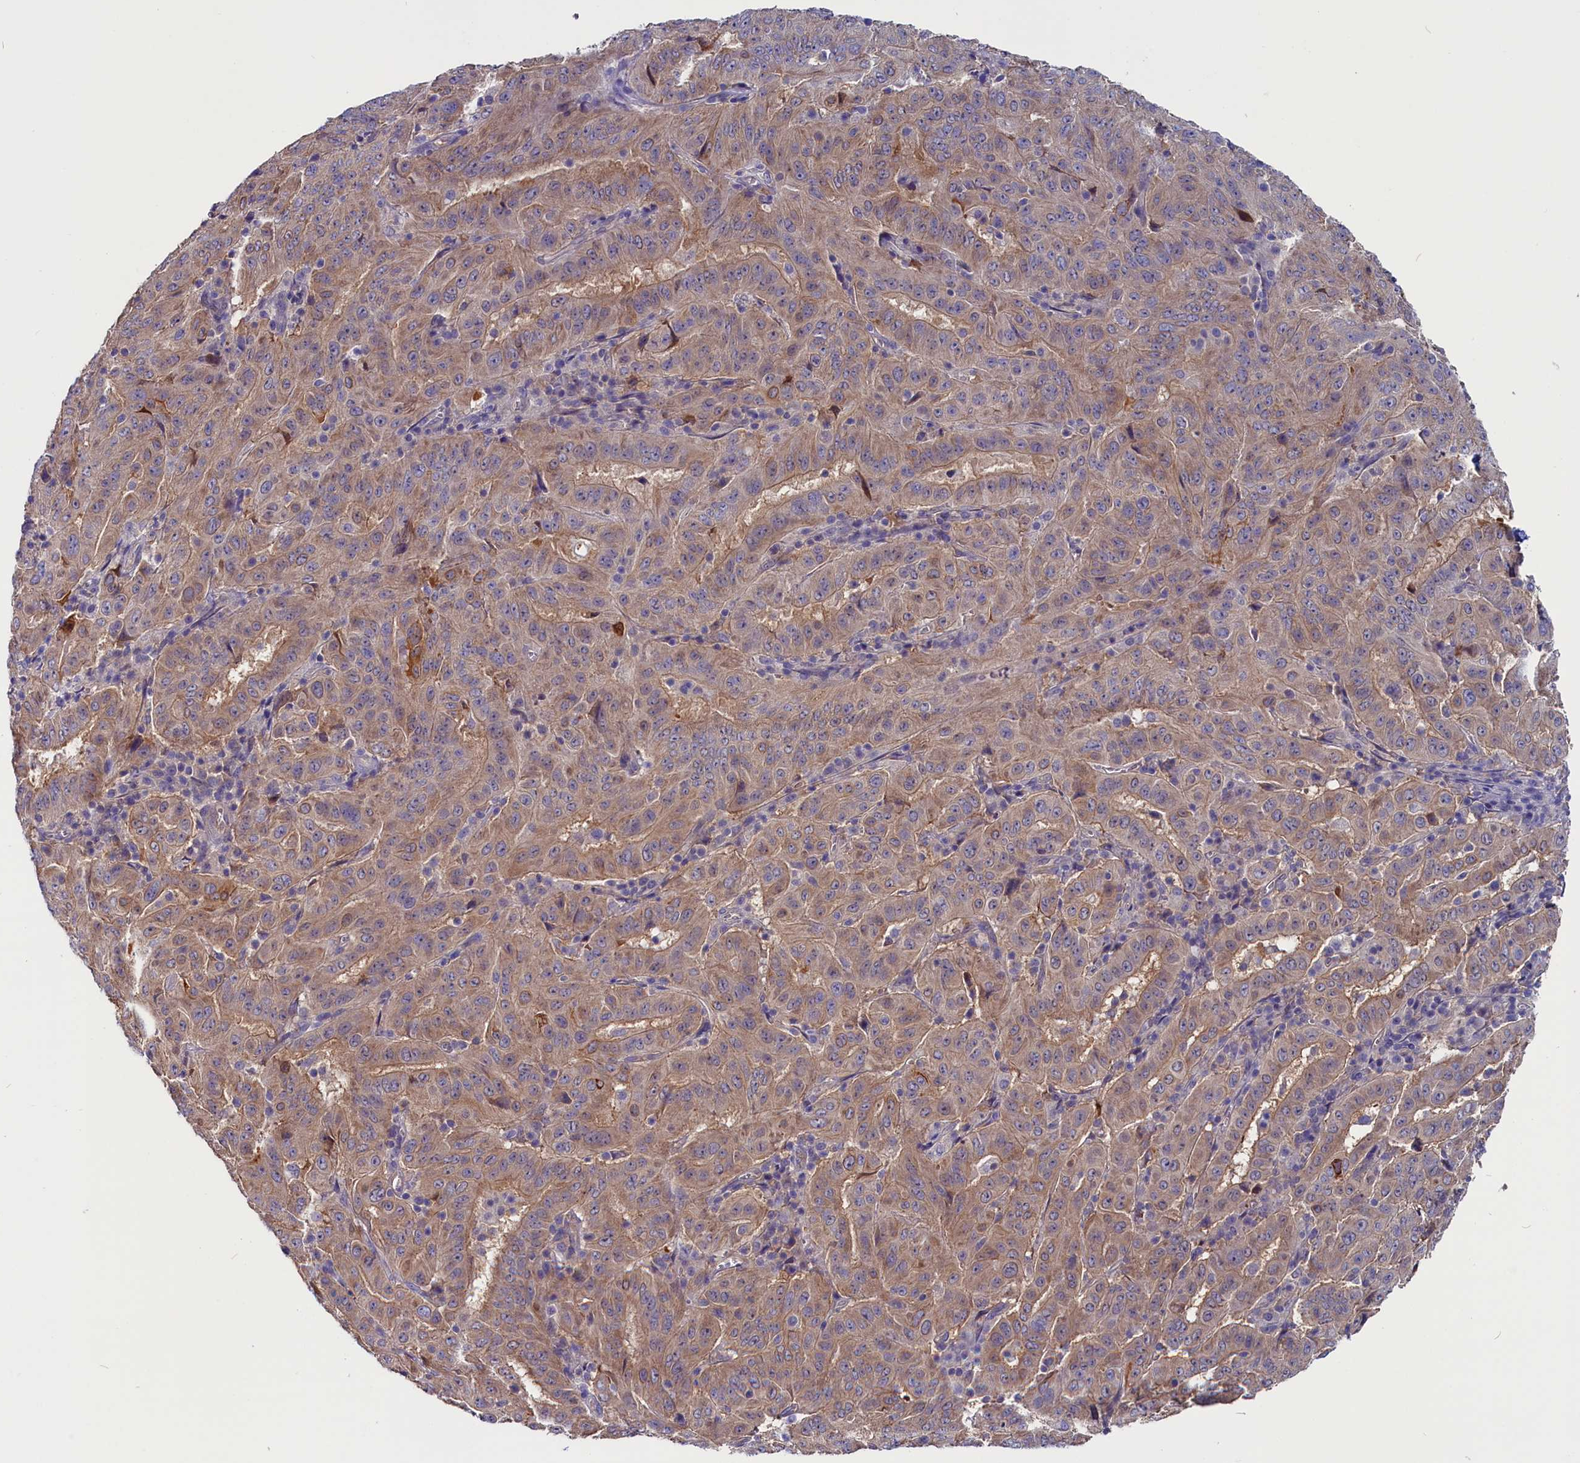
{"staining": {"intensity": "moderate", "quantity": ">75%", "location": "cytoplasmic/membranous"}, "tissue": "pancreatic cancer", "cell_type": "Tumor cells", "image_type": "cancer", "snomed": [{"axis": "morphology", "description": "Adenocarcinoma, NOS"}, {"axis": "topography", "description": "Pancreas"}], "caption": "Adenocarcinoma (pancreatic) was stained to show a protein in brown. There is medium levels of moderate cytoplasmic/membranous expression in approximately >75% of tumor cells. (Stains: DAB in brown, nuclei in blue, Microscopy: brightfield microscopy at high magnification).", "gene": "CIAPIN1", "patient": {"sex": "male", "age": 63}}